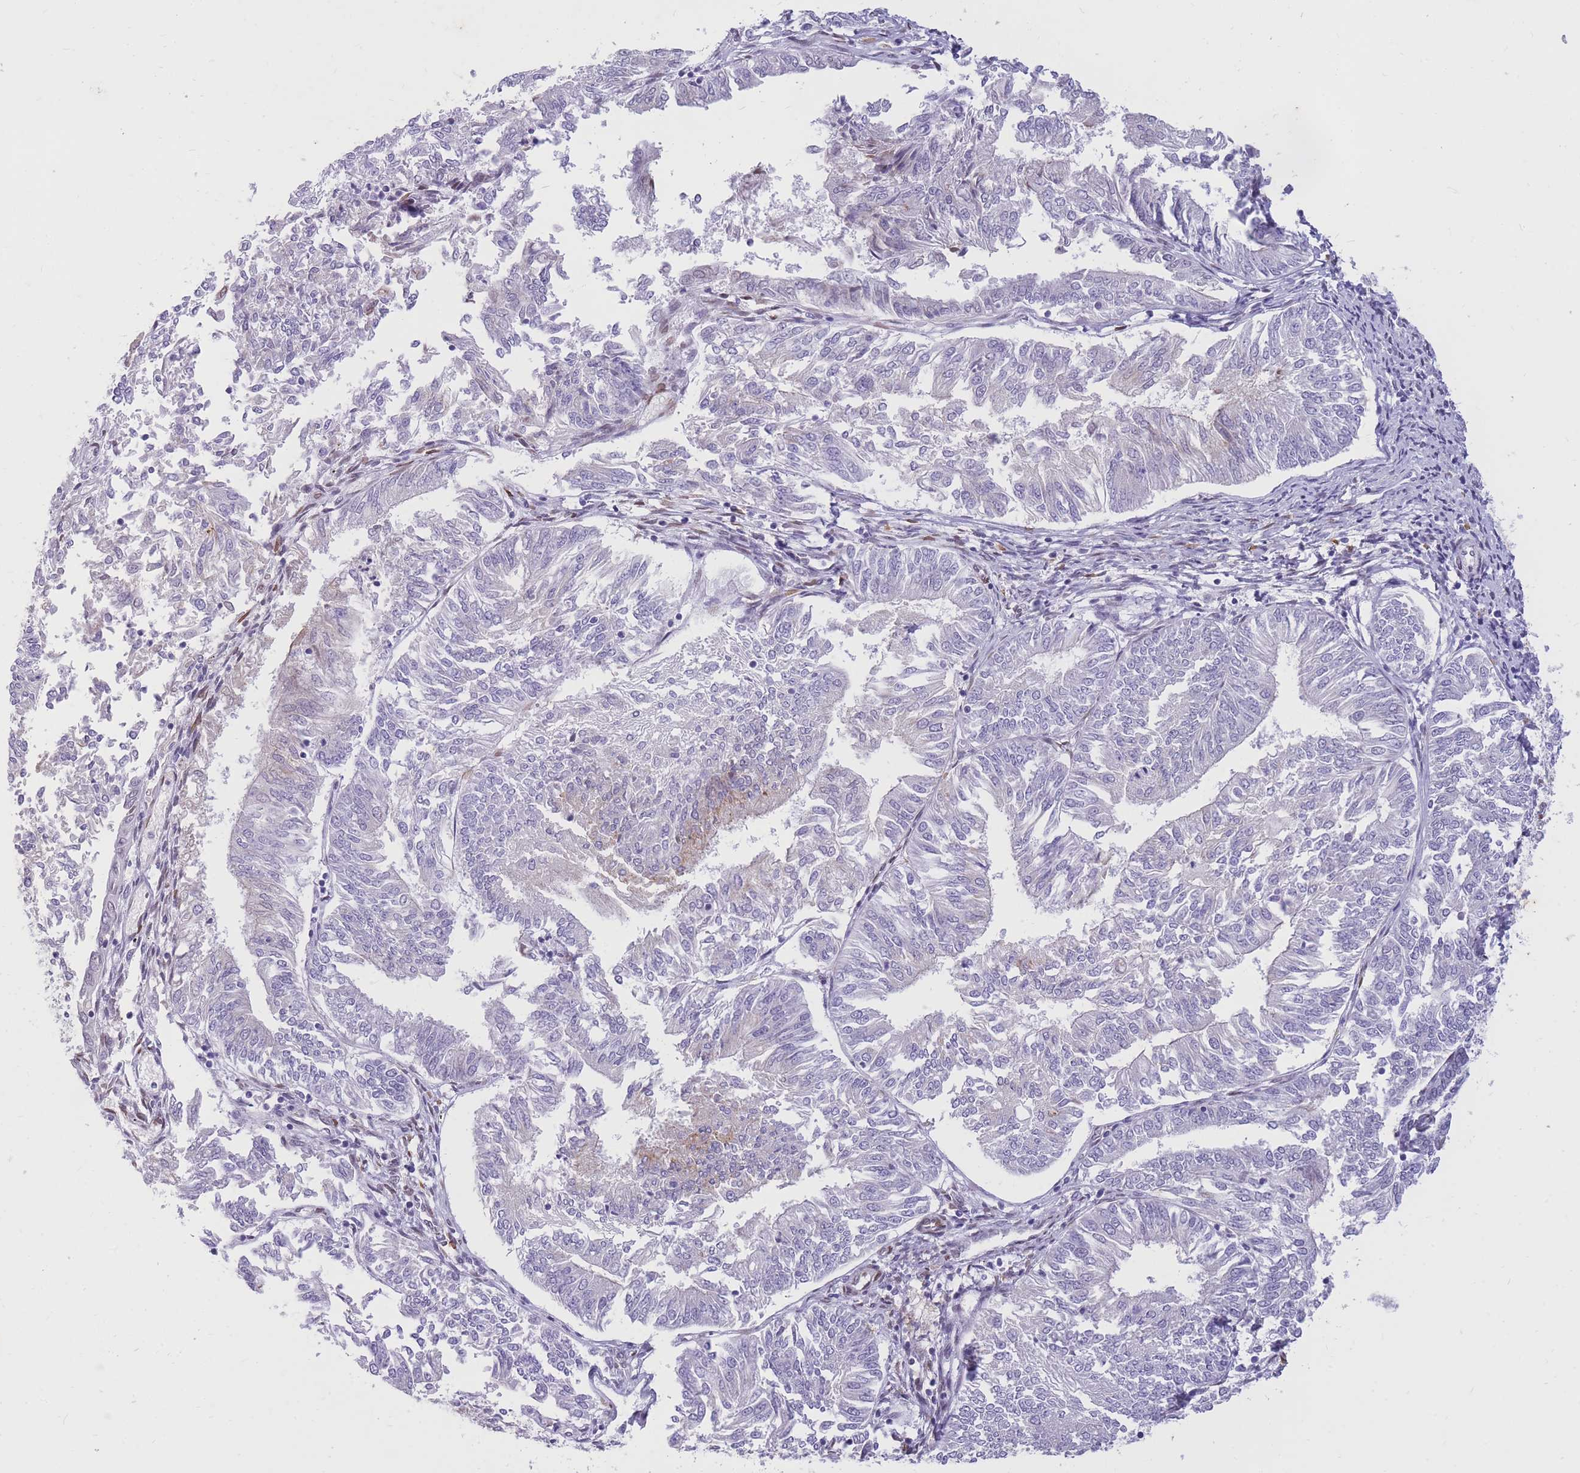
{"staining": {"intensity": "negative", "quantity": "none", "location": "none"}, "tissue": "endometrial cancer", "cell_type": "Tumor cells", "image_type": "cancer", "snomed": [{"axis": "morphology", "description": "Adenocarcinoma, NOS"}, {"axis": "topography", "description": "Endometrium"}], "caption": "High magnification brightfield microscopy of adenocarcinoma (endometrial) stained with DAB (brown) and counterstained with hematoxylin (blue): tumor cells show no significant expression.", "gene": "HOOK2", "patient": {"sex": "female", "age": 58}}